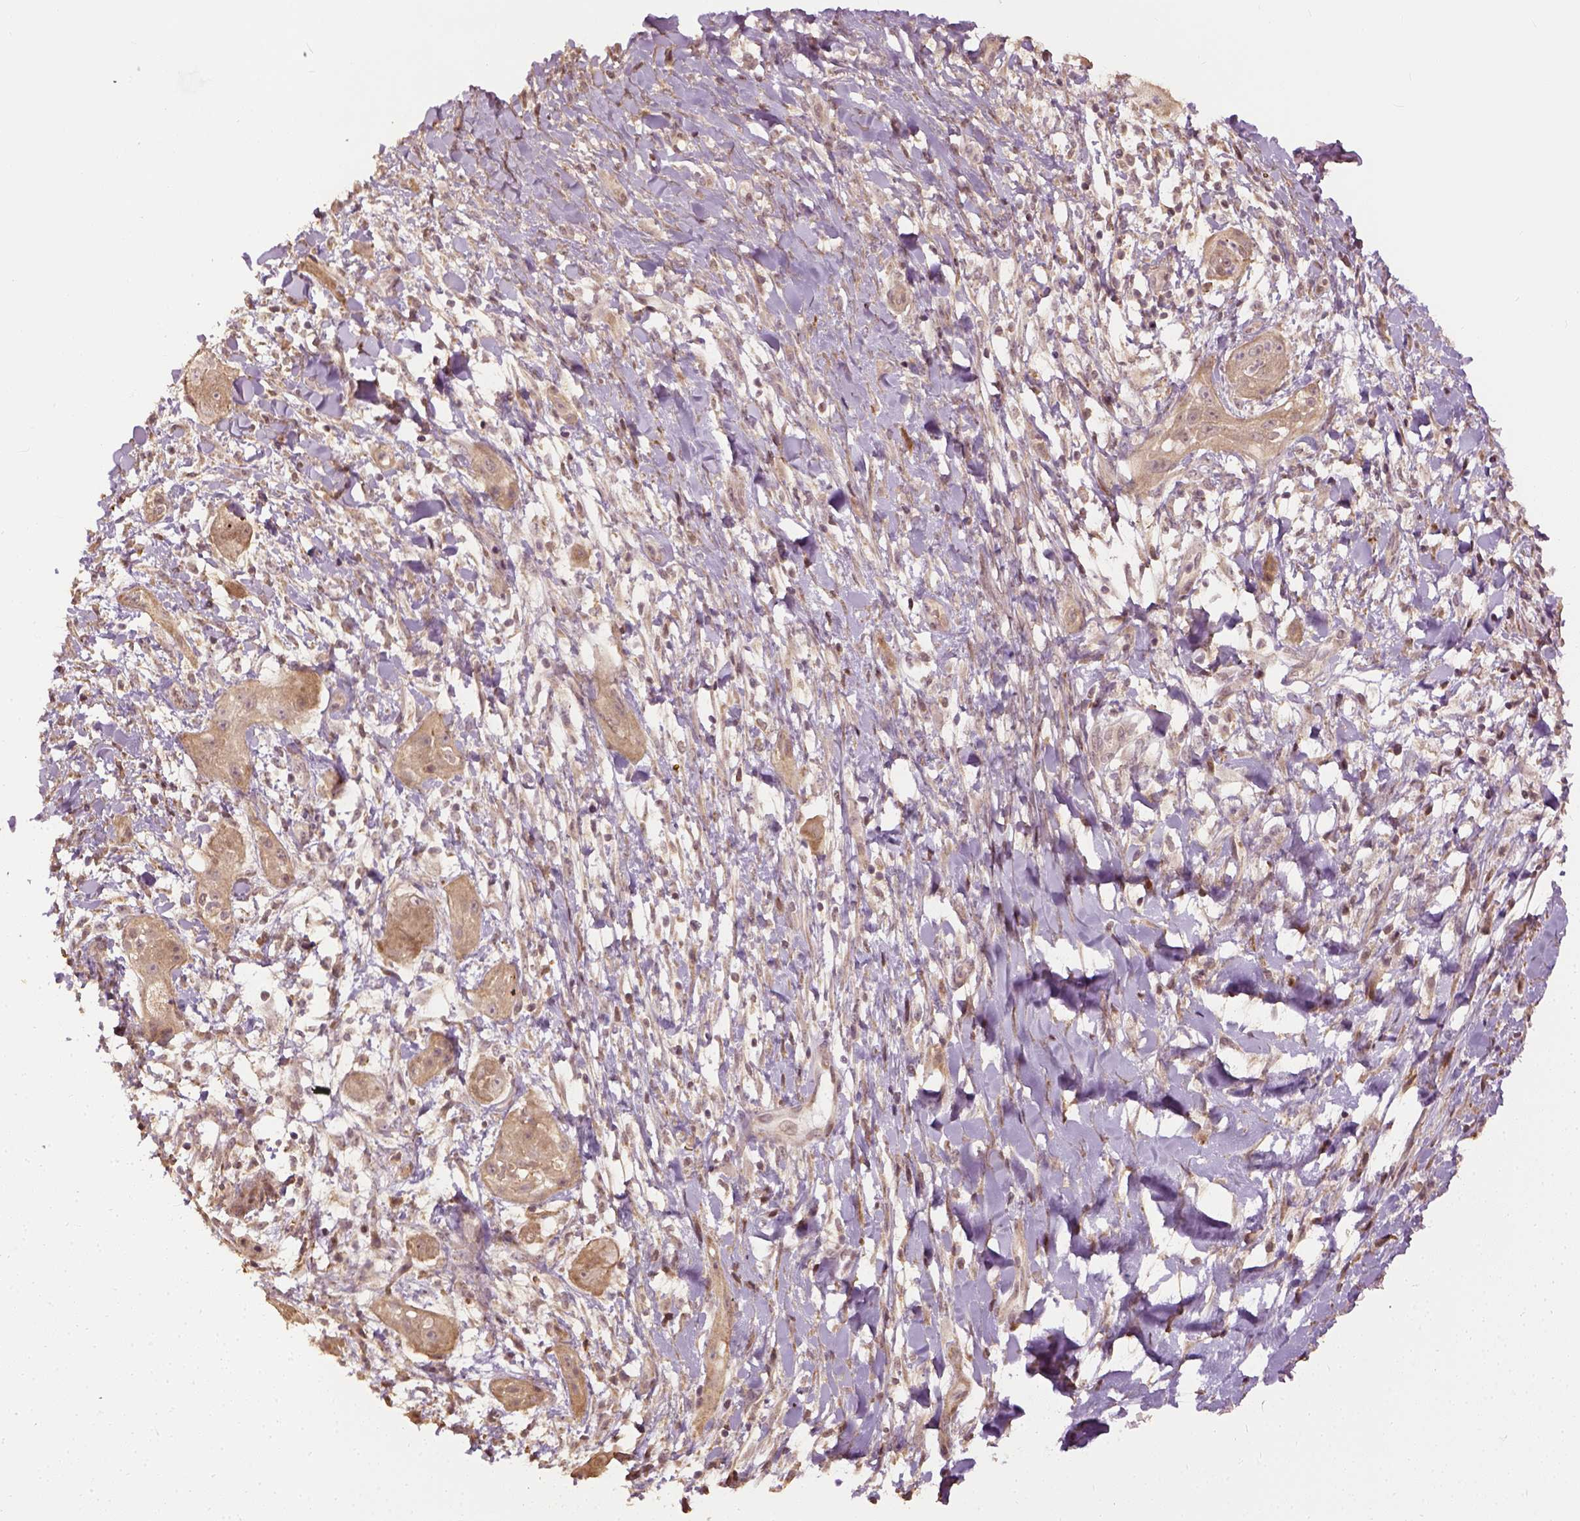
{"staining": {"intensity": "weak", "quantity": ">75%", "location": "cytoplasmic/membranous"}, "tissue": "skin cancer", "cell_type": "Tumor cells", "image_type": "cancer", "snomed": [{"axis": "morphology", "description": "Squamous cell carcinoma, NOS"}, {"axis": "topography", "description": "Skin"}], "caption": "A micrograph showing weak cytoplasmic/membranous expression in about >75% of tumor cells in skin squamous cell carcinoma, as visualized by brown immunohistochemical staining.", "gene": "VEGFA", "patient": {"sex": "male", "age": 62}}